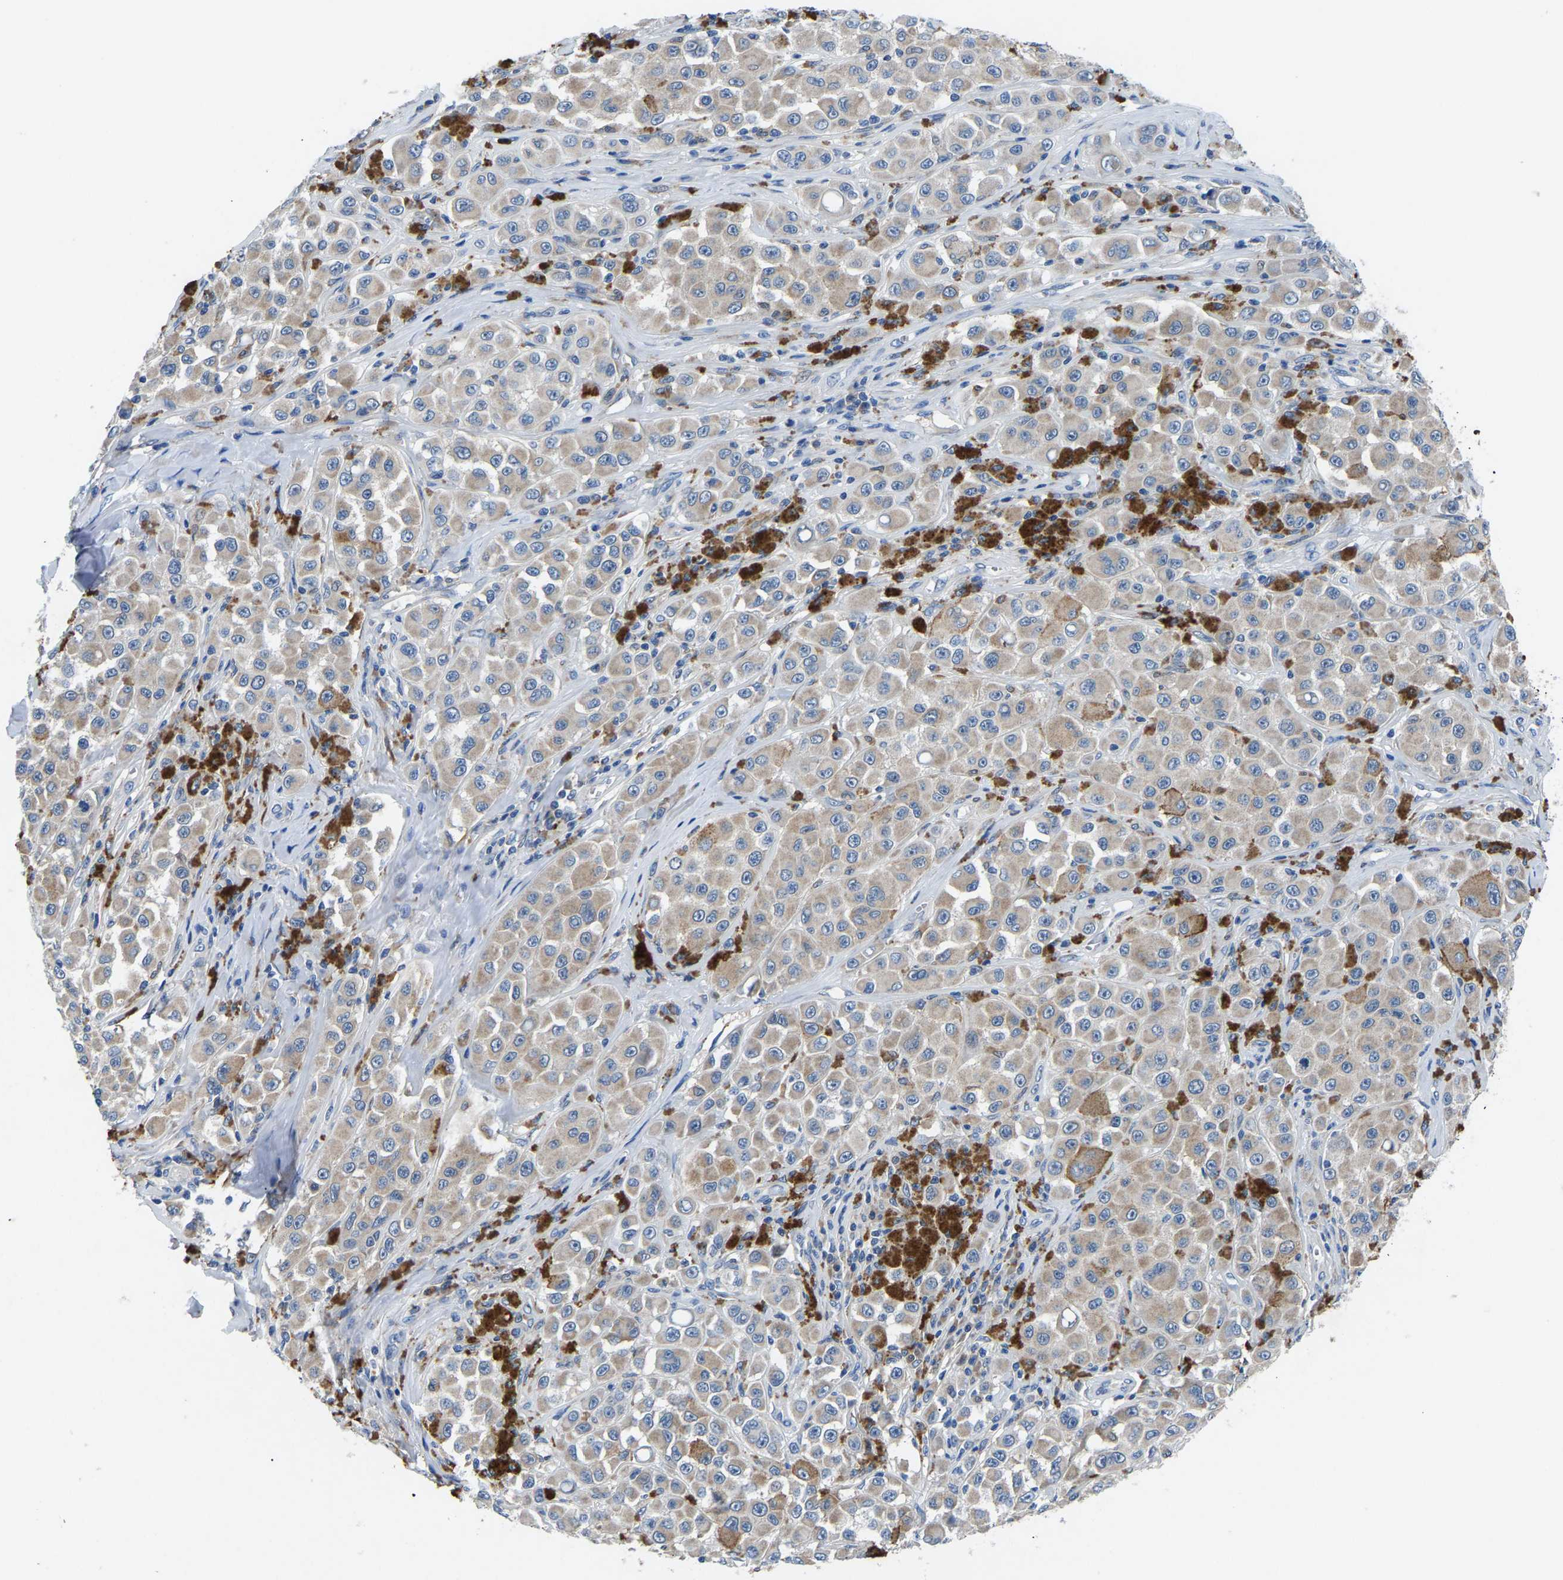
{"staining": {"intensity": "weak", "quantity": "25%-75%", "location": "cytoplasmic/membranous"}, "tissue": "melanoma", "cell_type": "Tumor cells", "image_type": "cancer", "snomed": [{"axis": "morphology", "description": "Malignant melanoma, NOS"}, {"axis": "topography", "description": "Skin"}], "caption": "Protein staining of melanoma tissue reveals weak cytoplasmic/membranous positivity in approximately 25%-75% of tumor cells. The protein of interest is shown in brown color, while the nuclei are stained blue.", "gene": "TOR1B", "patient": {"sex": "male", "age": 84}}